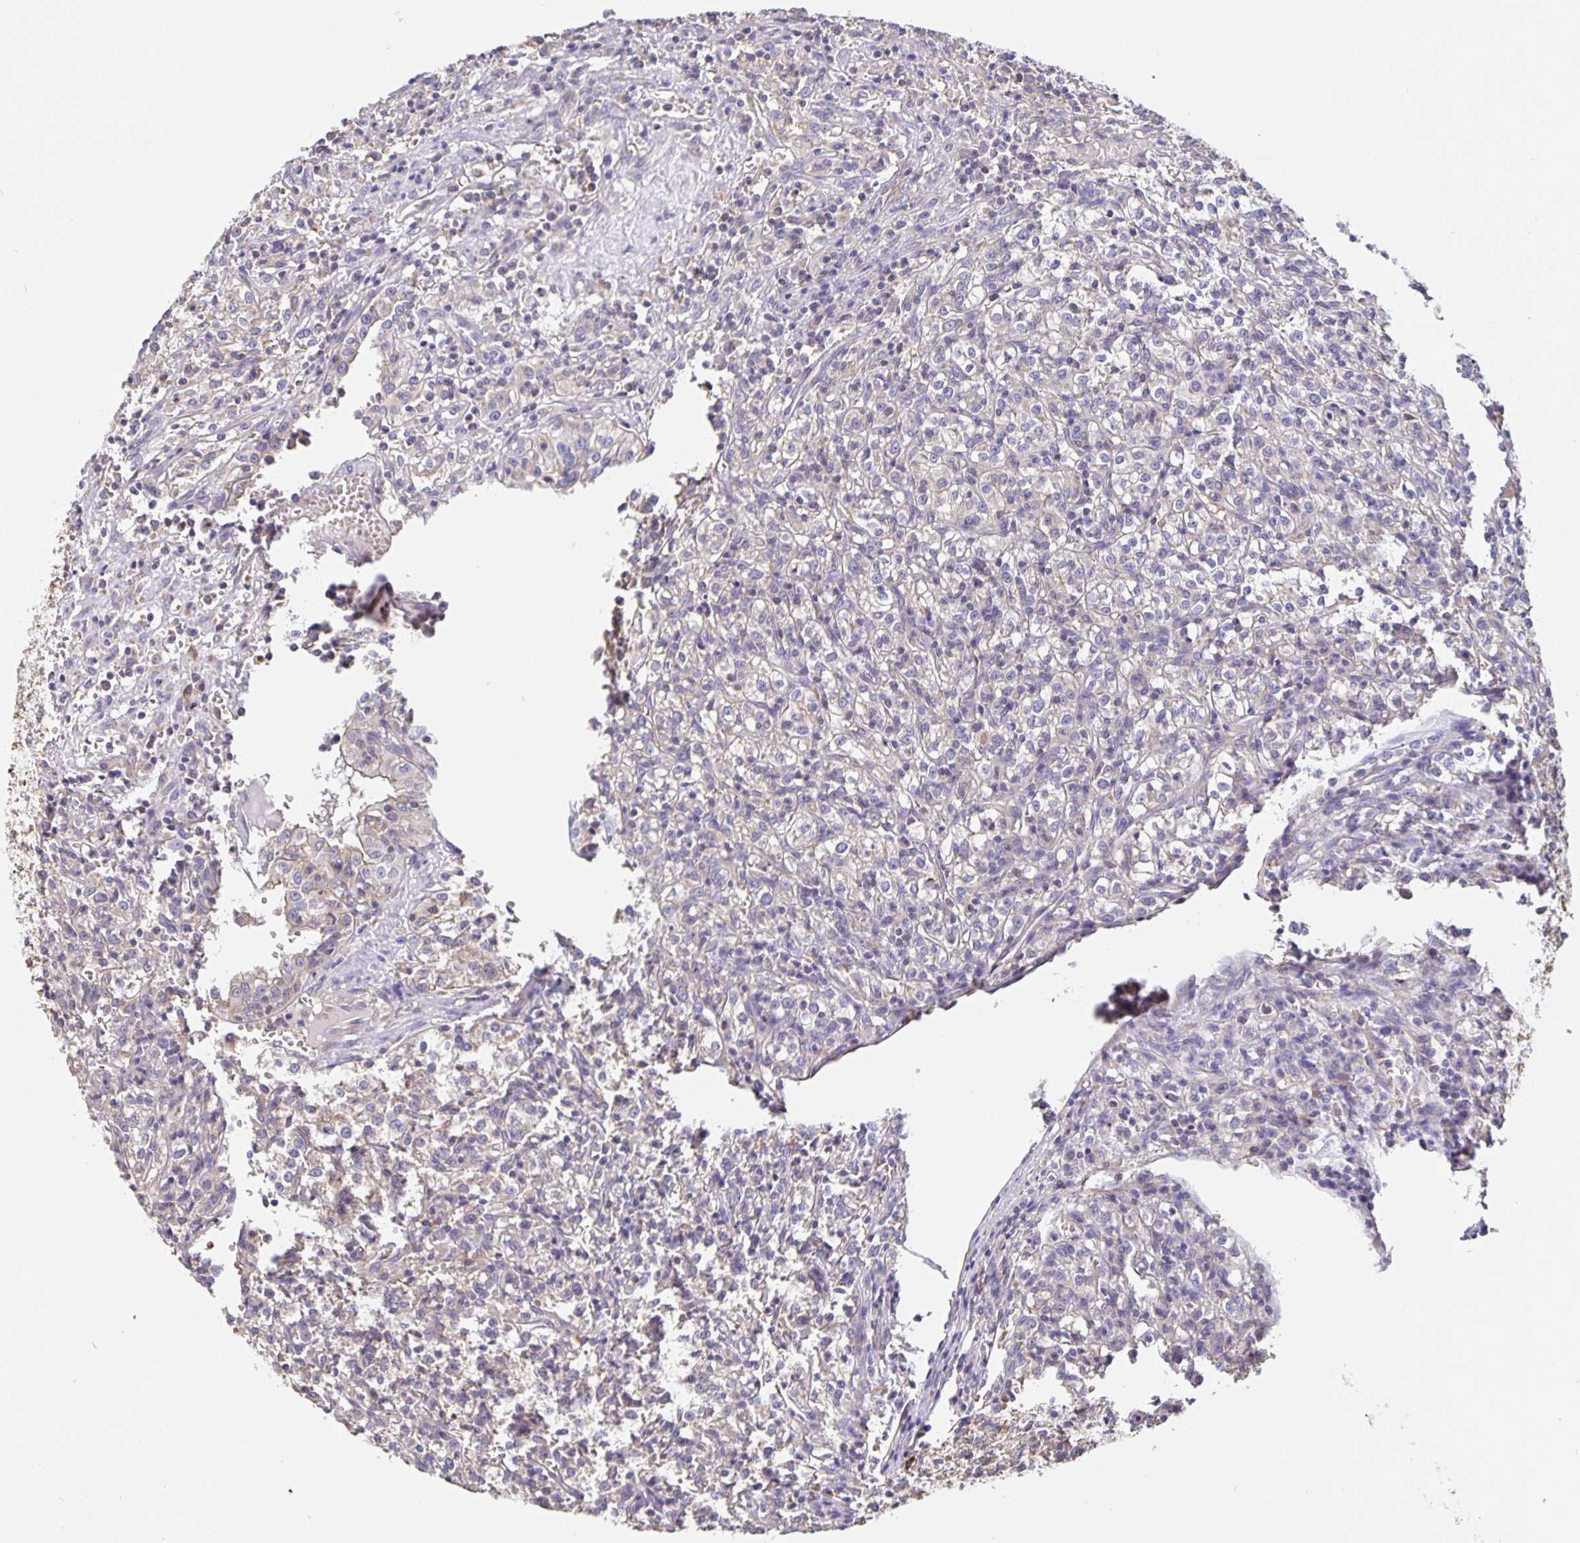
{"staining": {"intensity": "negative", "quantity": "none", "location": "none"}, "tissue": "renal cancer", "cell_type": "Tumor cells", "image_type": "cancer", "snomed": [{"axis": "morphology", "description": "Adenocarcinoma, NOS"}, {"axis": "topography", "description": "Kidney"}], "caption": "The image reveals no staining of tumor cells in renal cancer. Nuclei are stained in blue.", "gene": "TMEM71", "patient": {"sex": "male", "age": 36}}